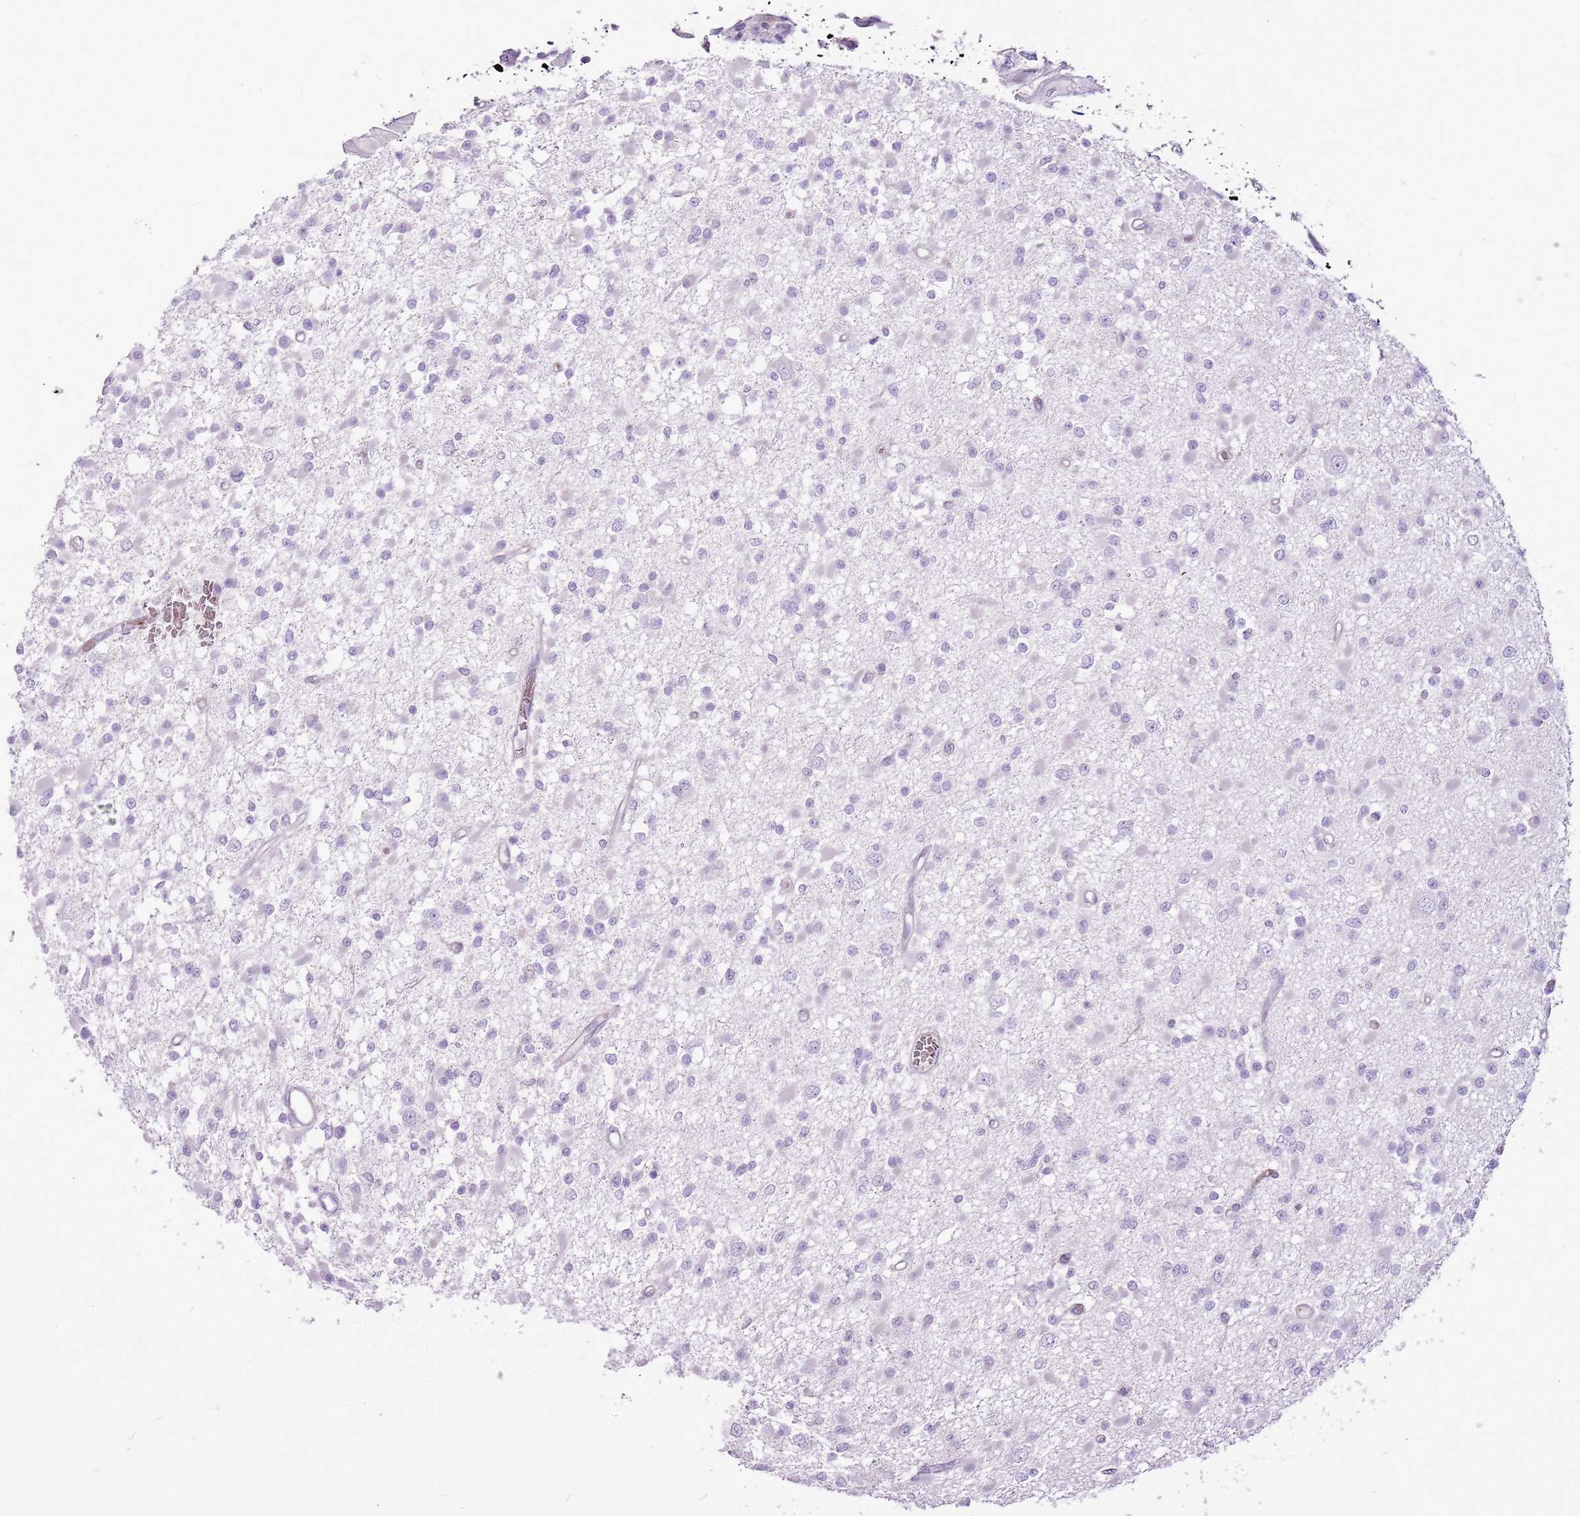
{"staining": {"intensity": "negative", "quantity": "none", "location": "none"}, "tissue": "glioma", "cell_type": "Tumor cells", "image_type": "cancer", "snomed": [{"axis": "morphology", "description": "Glioma, malignant, Low grade"}, {"axis": "topography", "description": "Brain"}], "caption": "High magnification brightfield microscopy of malignant glioma (low-grade) stained with DAB (brown) and counterstained with hematoxylin (blue): tumor cells show no significant expression.", "gene": "CHAC2", "patient": {"sex": "female", "age": 22}}